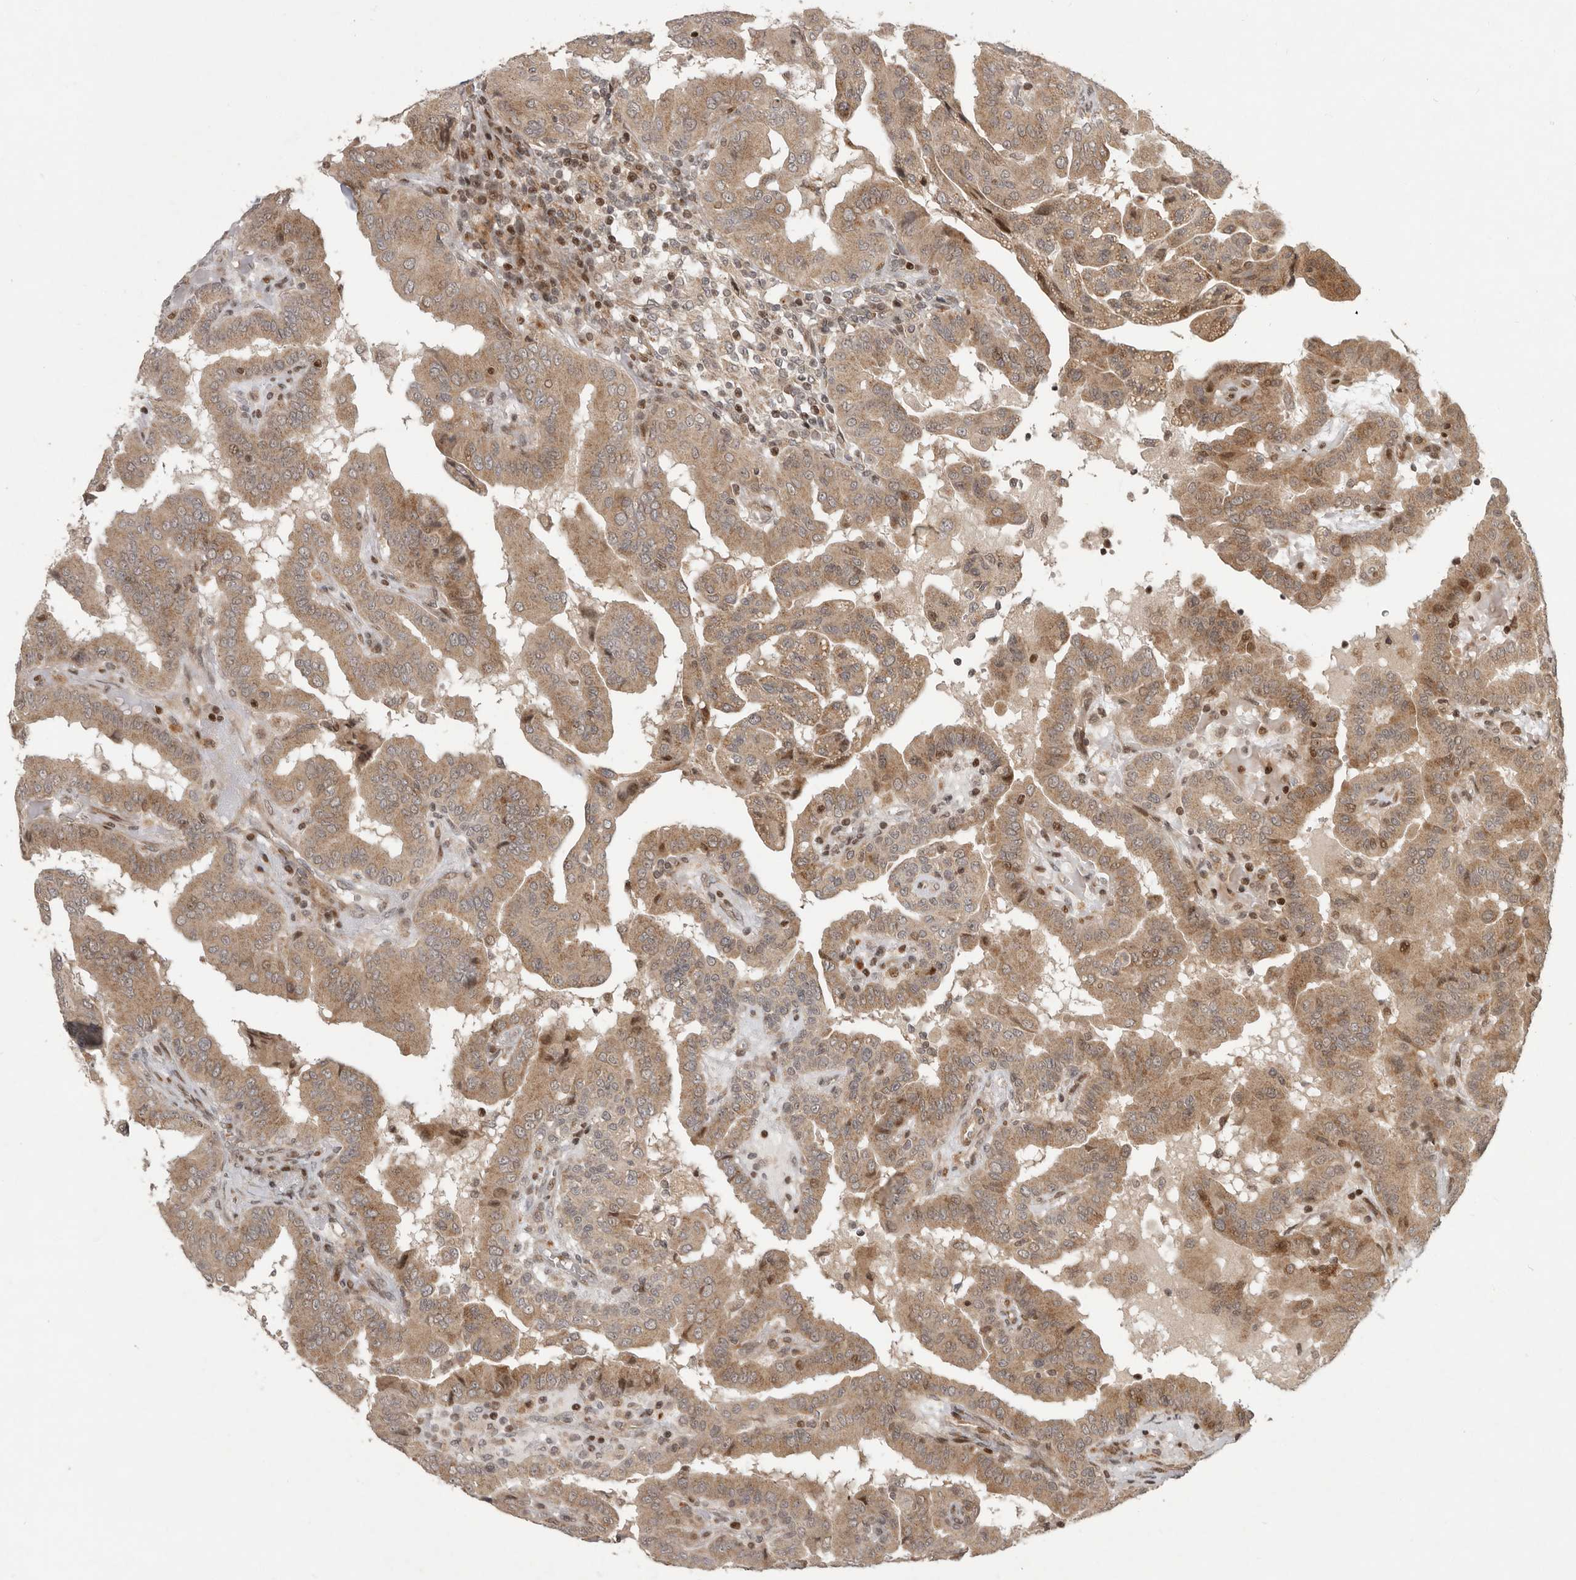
{"staining": {"intensity": "moderate", "quantity": ">75%", "location": "cytoplasmic/membranous,nuclear"}, "tissue": "thyroid cancer", "cell_type": "Tumor cells", "image_type": "cancer", "snomed": [{"axis": "morphology", "description": "Papillary adenocarcinoma, NOS"}, {"axis": "topography", "description": "Thyroid gland"}], "caption": "This is a histology image of immunohistochemistry staining of thyroid papillary adenocarcinoma, which shows moderate expression in the cytoplasmic/membranous and nuclear of tumor cells.", "gene": "RABIF", "patient": {"sex": "male", "age": 33}}